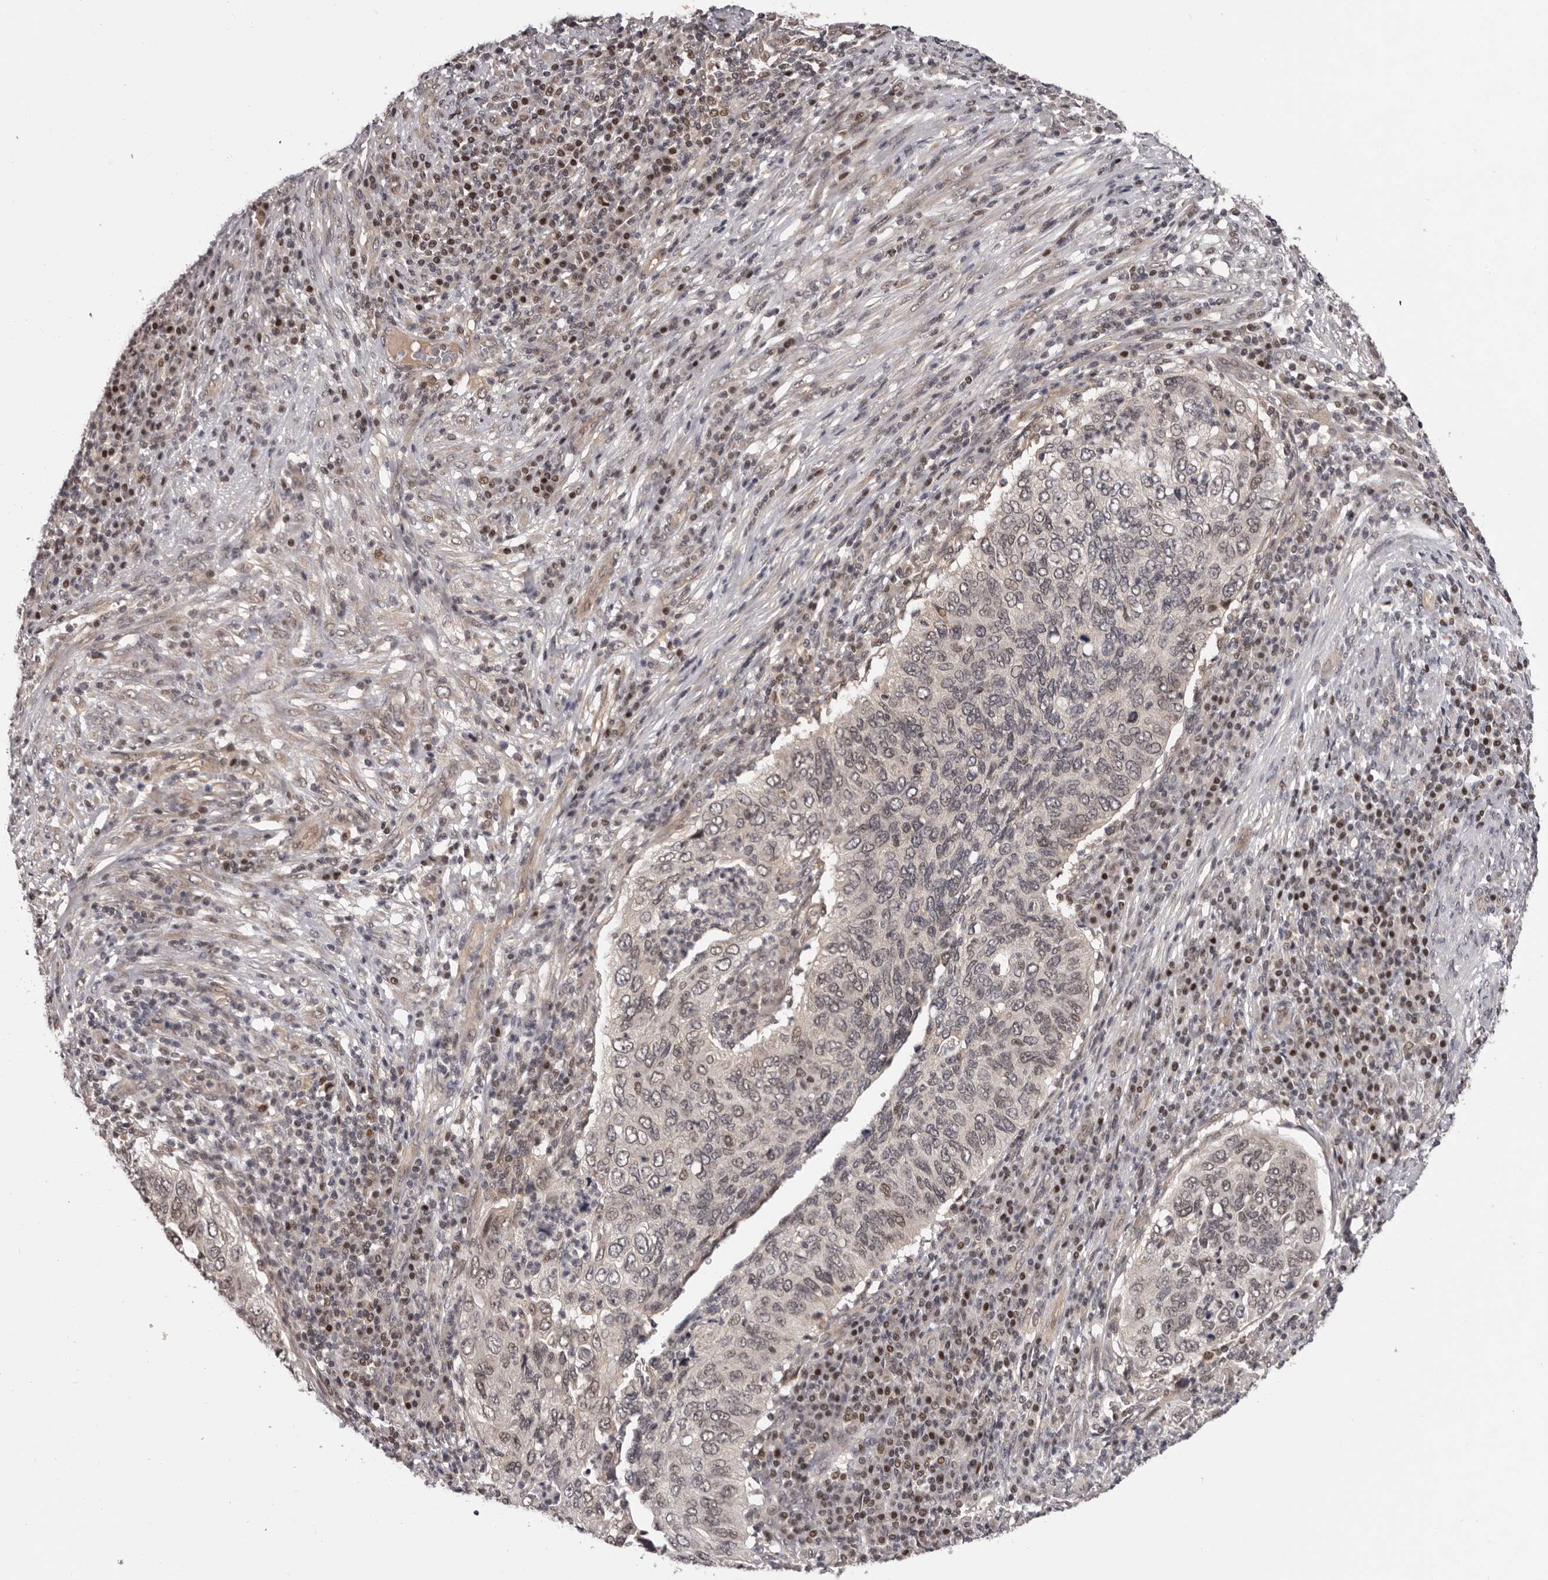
{"staining": {"intensity": "weak", "quantity": "25%-75%", "location": "nuclear"}, "tissue": "cervical cancer", "cell_type": "Tumor cells", "image_type": "cancer", "snomed": [{"axis": "morphology", "description": "Squamous cell carcinoma, NOS"}, {"axis": "topography", "description": "Cervix"}], "caption": "Tumor cells display low levels of weak nuclear staining in approximately 25%-75% of cells in cervical squamous cell carcinoma.", "gene": "TBX5", "patient": {"sex": "female", "age": 38}}